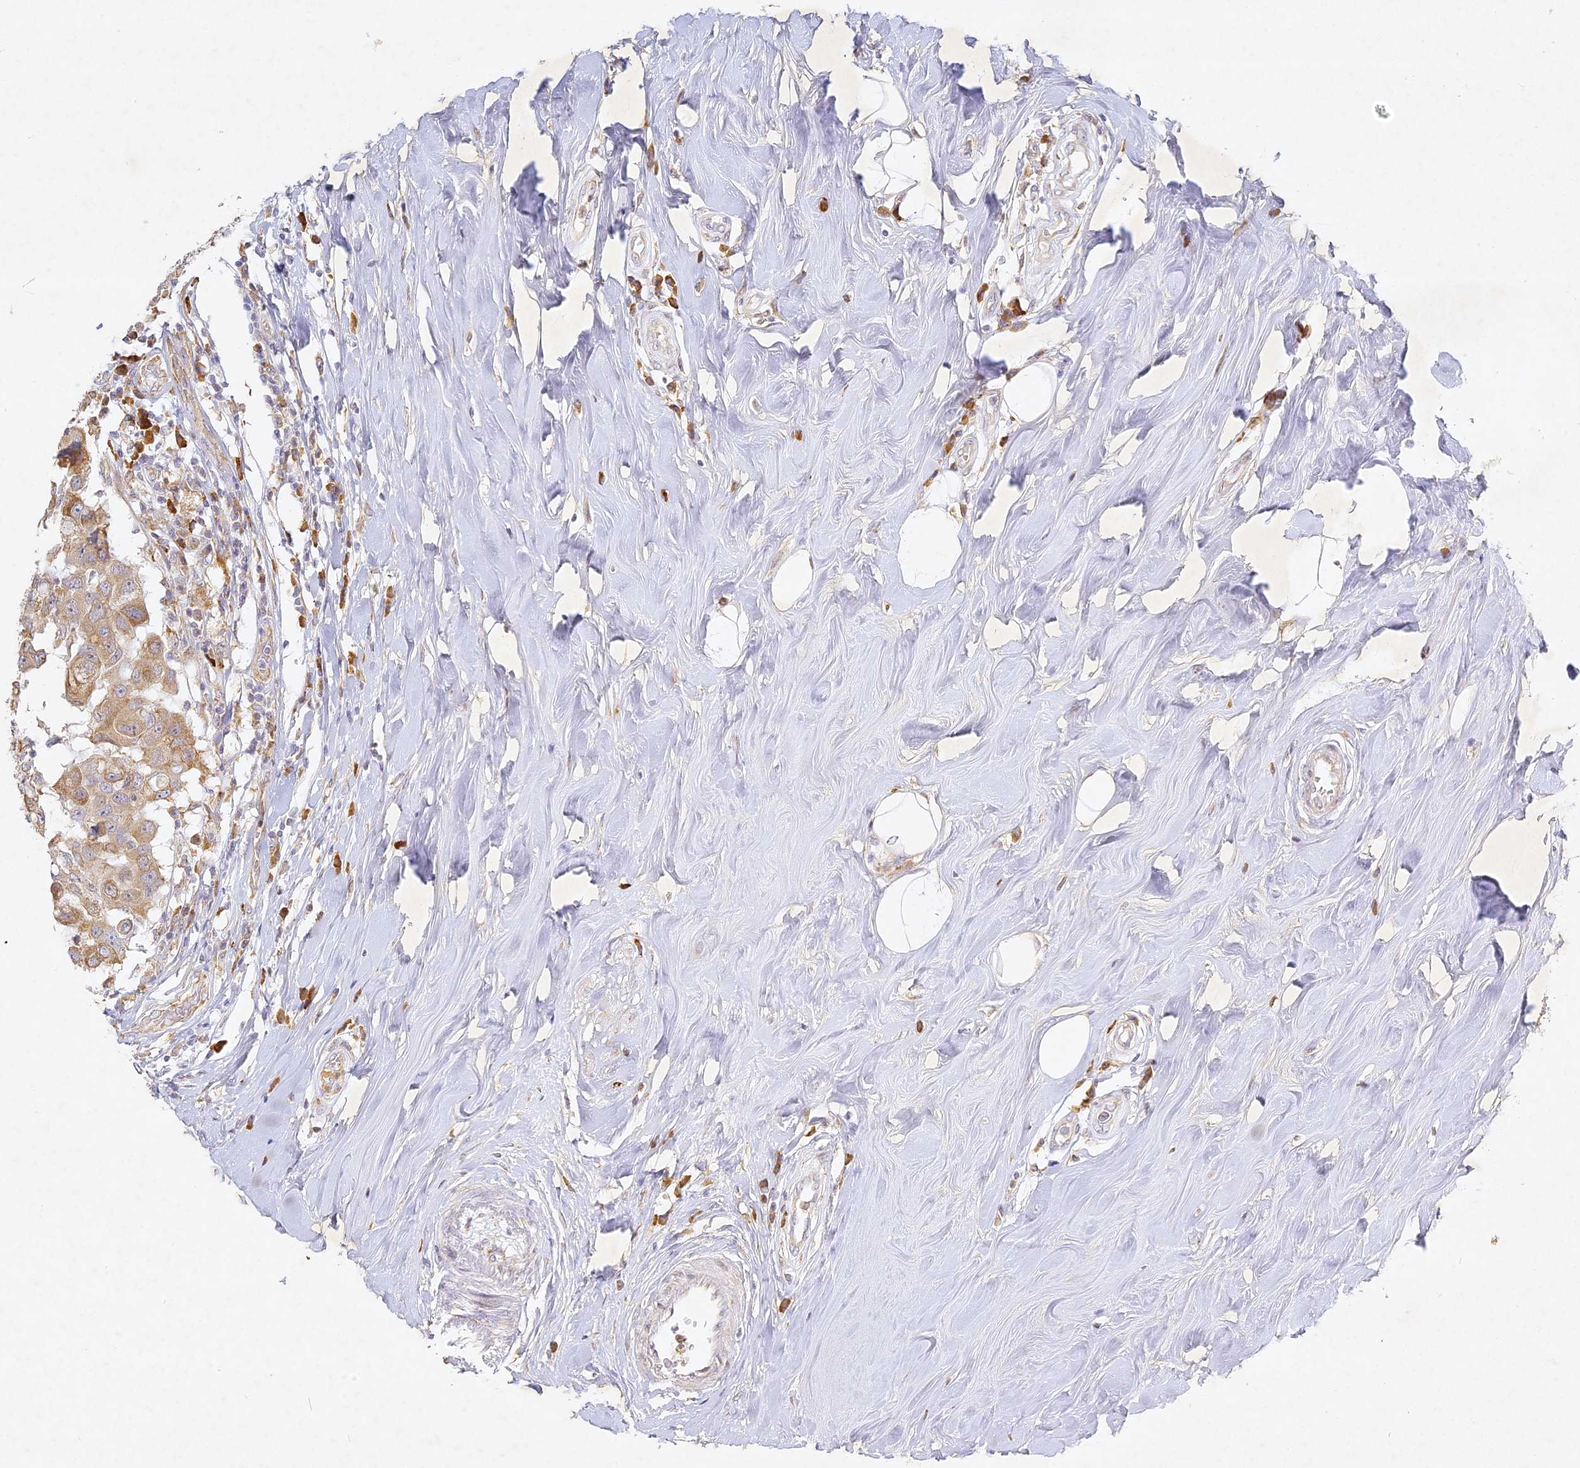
{"staining": {"intensity": "moderate", "quantity": ">75%", "location": "cytoplasmic/membranous"}, "tissue": "breast cancer", "cell_type": "Tumor cells", "image_type": "cancer", "snomed": [{"axis": "morphology", "description": "Duct carcinoma"}, {"axis": "topography", "description": "Breast"}], "caption": "Breast cancer stained with IHC reveals moderate cytoplasmic/membranous staining in approximately >75% of tumor cells.", "gene": "SLC30A5", "patient": {"sex": "female", "age": 27}}